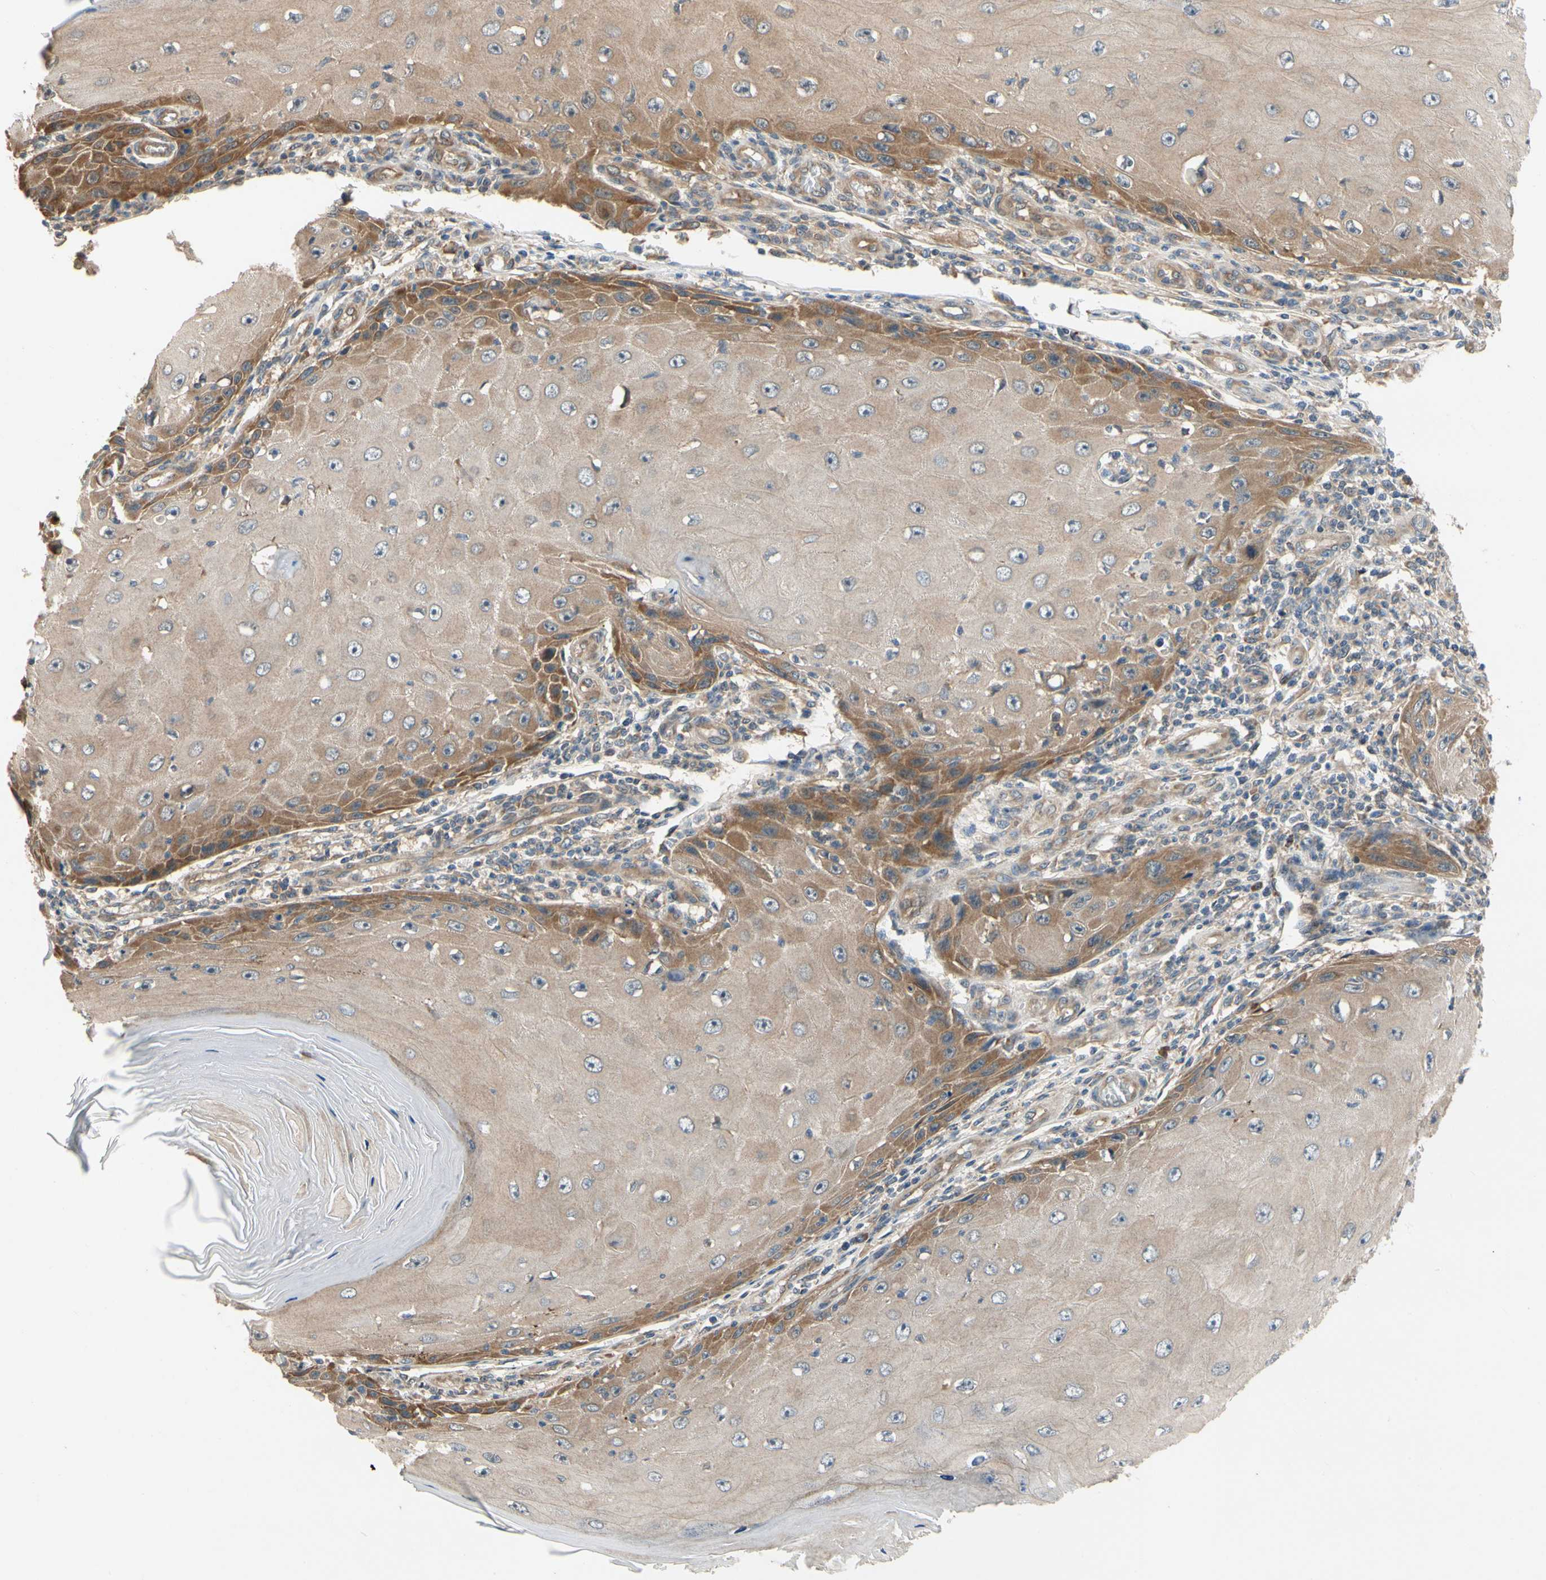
{"staining": {"intensity": "moderate", "quantity": ">75%", "location": "cytoplasmic/membranous"}, "tissue": "skin cancer", "cell_type": "Tumor cells", "image_type": "cancer", "snomed": [{"axis": "morphology", "description": "Squamous cell carcinoma, NOS"}, {"axis": "topography", "description": "Skin"}], "caption": "Immunohistochemical staining of human skin cancer (squamous cell carcinoma) displays moderate cytoplasmic/membranous protein positivity in about >75% of tumor cells. Using DAB (3,3'-diaminobenzidine) (brown) and hematoxylin (blue) stains, captured at high magnification using brightfield microscopy.", "gene": "TDRP", "patient": {"sex": "female", "age": 73}}